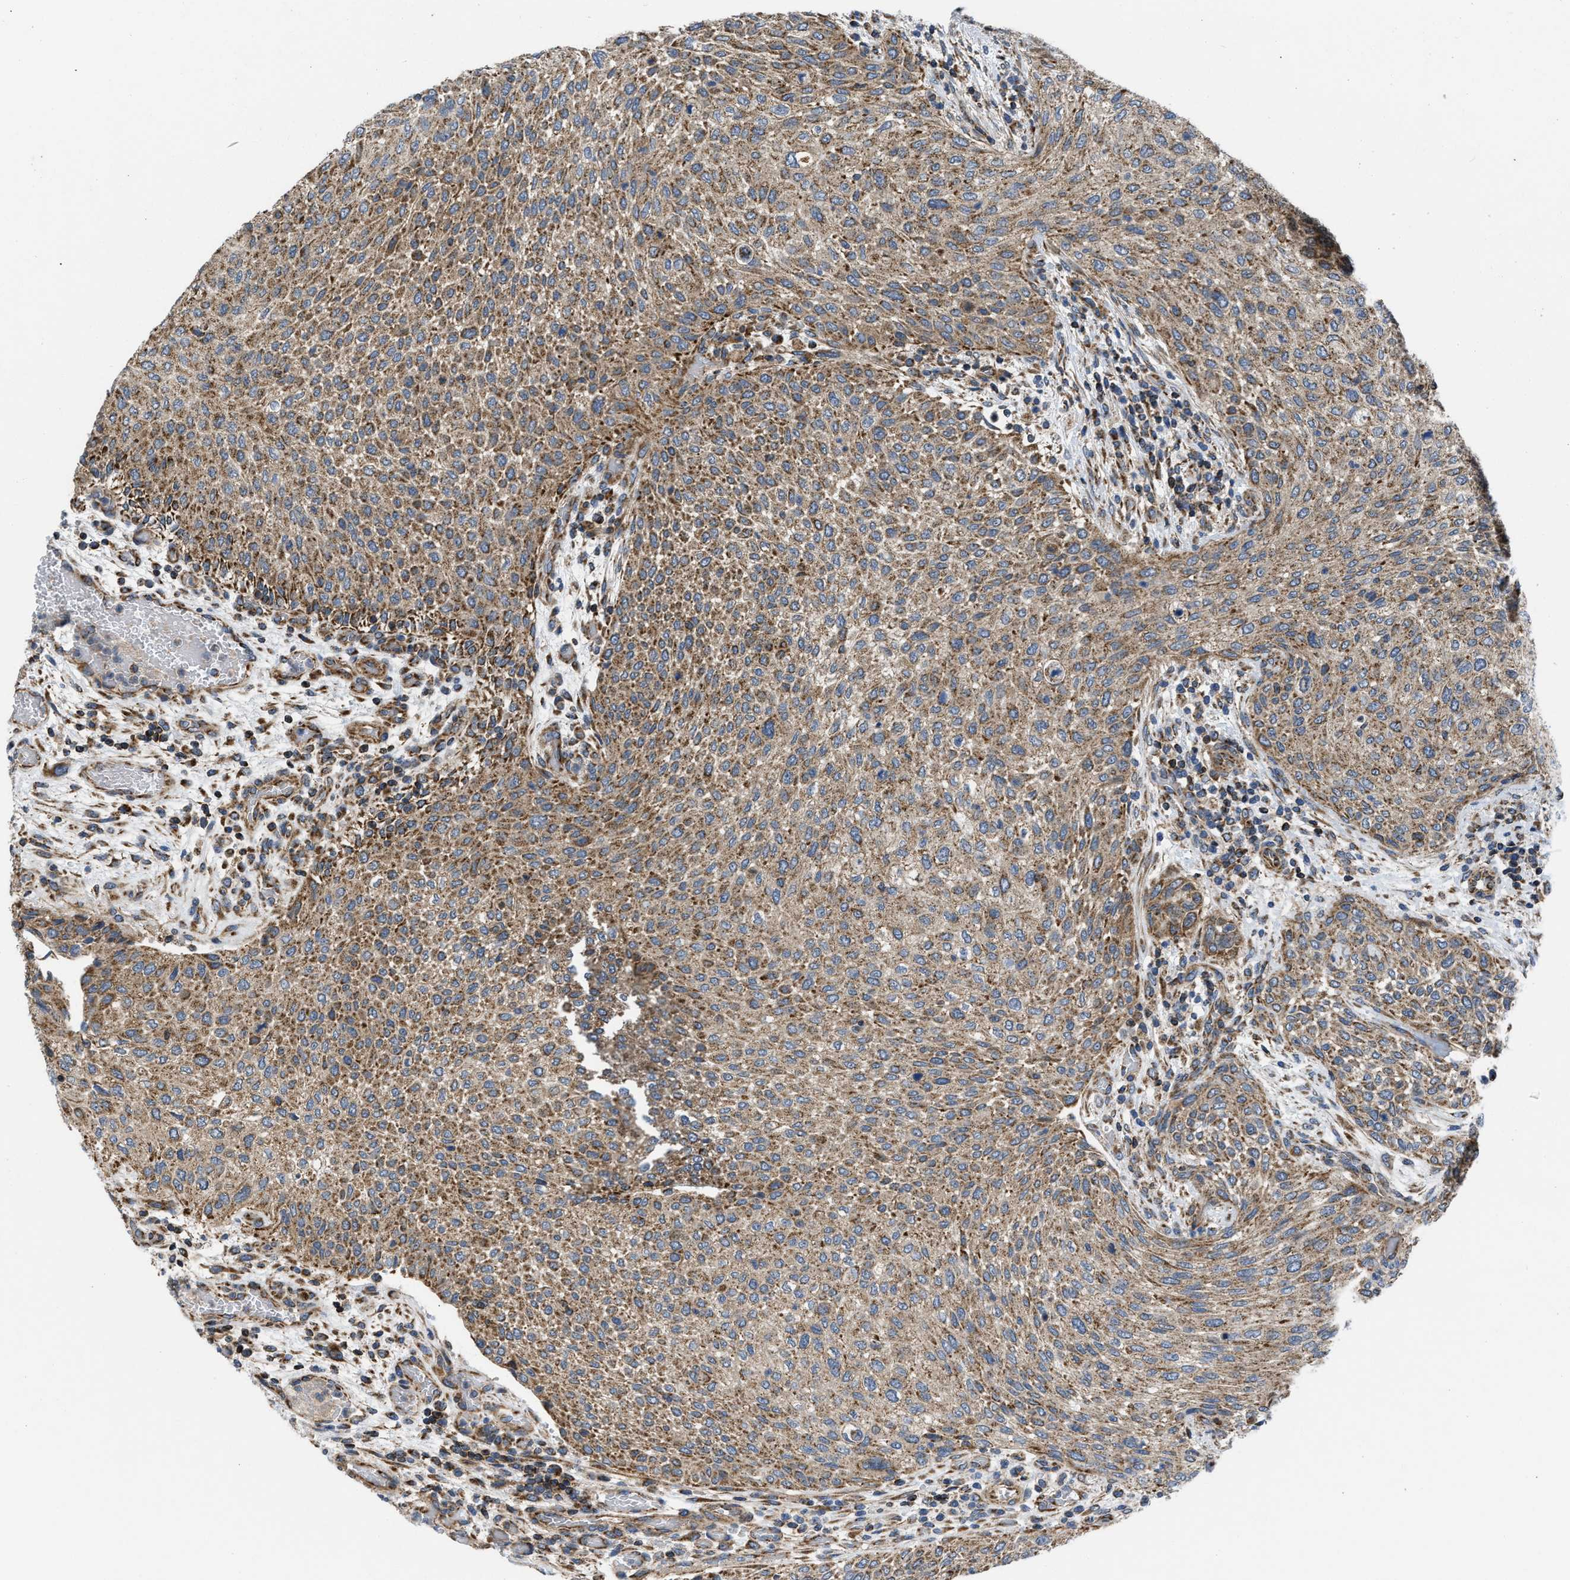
{"staining": {"intensity": "moderate", "quantity": ">75%", "location": "cytoplasmic/membranous"}, "tissue": "urothelial cancer", "cell_type": "Tumor cells", "image_type": "cancer", "snomed": [{"axis": "morphology", "description": "Urothelial carcinoma, Low grade"}, {"axis": "morphology", "description": "Urothelial carcinoma, High grade"}, {"axis": "topography", "description": "Urinary bladder"}], "caption": "A micrograph showing moderate cytoplasmic/membranous expression in about >75% of tumor cells in urothelial cancer, as visualized by brown immunohistochemical staining.", "gene": "OPTN", "patient": {"sex": "male", "age": 35}}